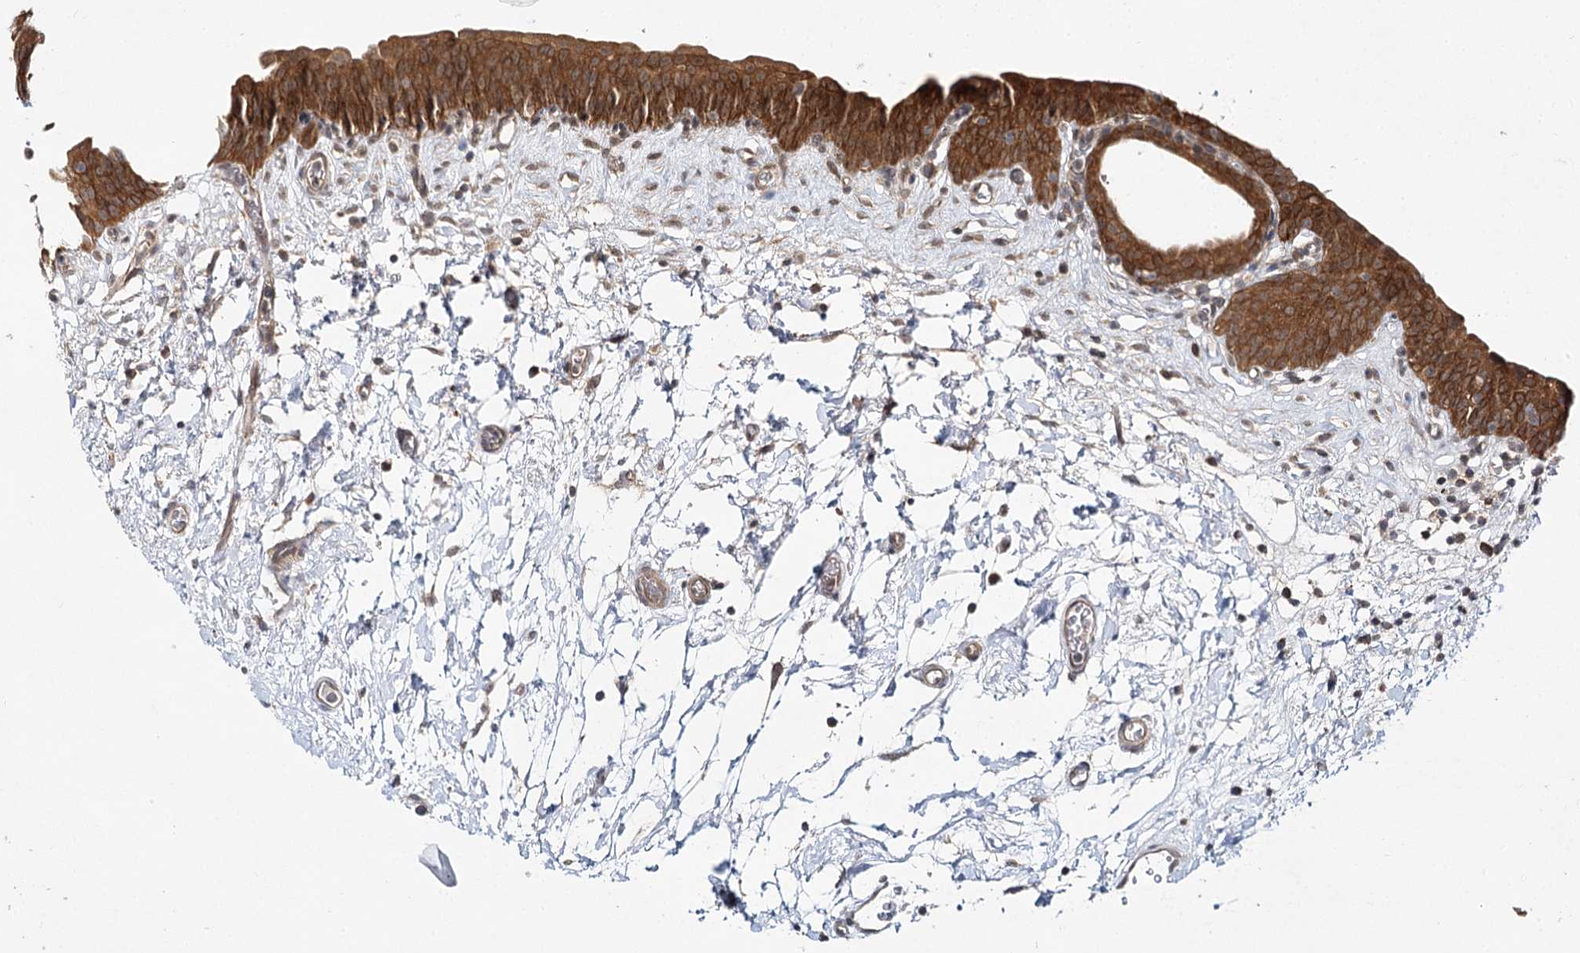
{"staining": {"intensity": "strong", "quantity": ">75%", "location": "cytoplasmic/membranous"}, "tissue": "urinary bladder", "cell_type": "Urothelial cells", "image_type": "normal", "snomed": [{"axis": "morphology", "description": "Normal tissue, NOS"}, {"axis": "topography", "description": "Urinary bladder"}], "caption": "DAB immunohistochemical staining of normal human urinary bladder displays strong cytoplasmic/membranous protein expression in approximately >75% of urothelial cells. (DAB = brown stain, brightfield microscopy at high magnification).", "gene": "INPP4B", "patient": {"sex": "male", "age": 83}}